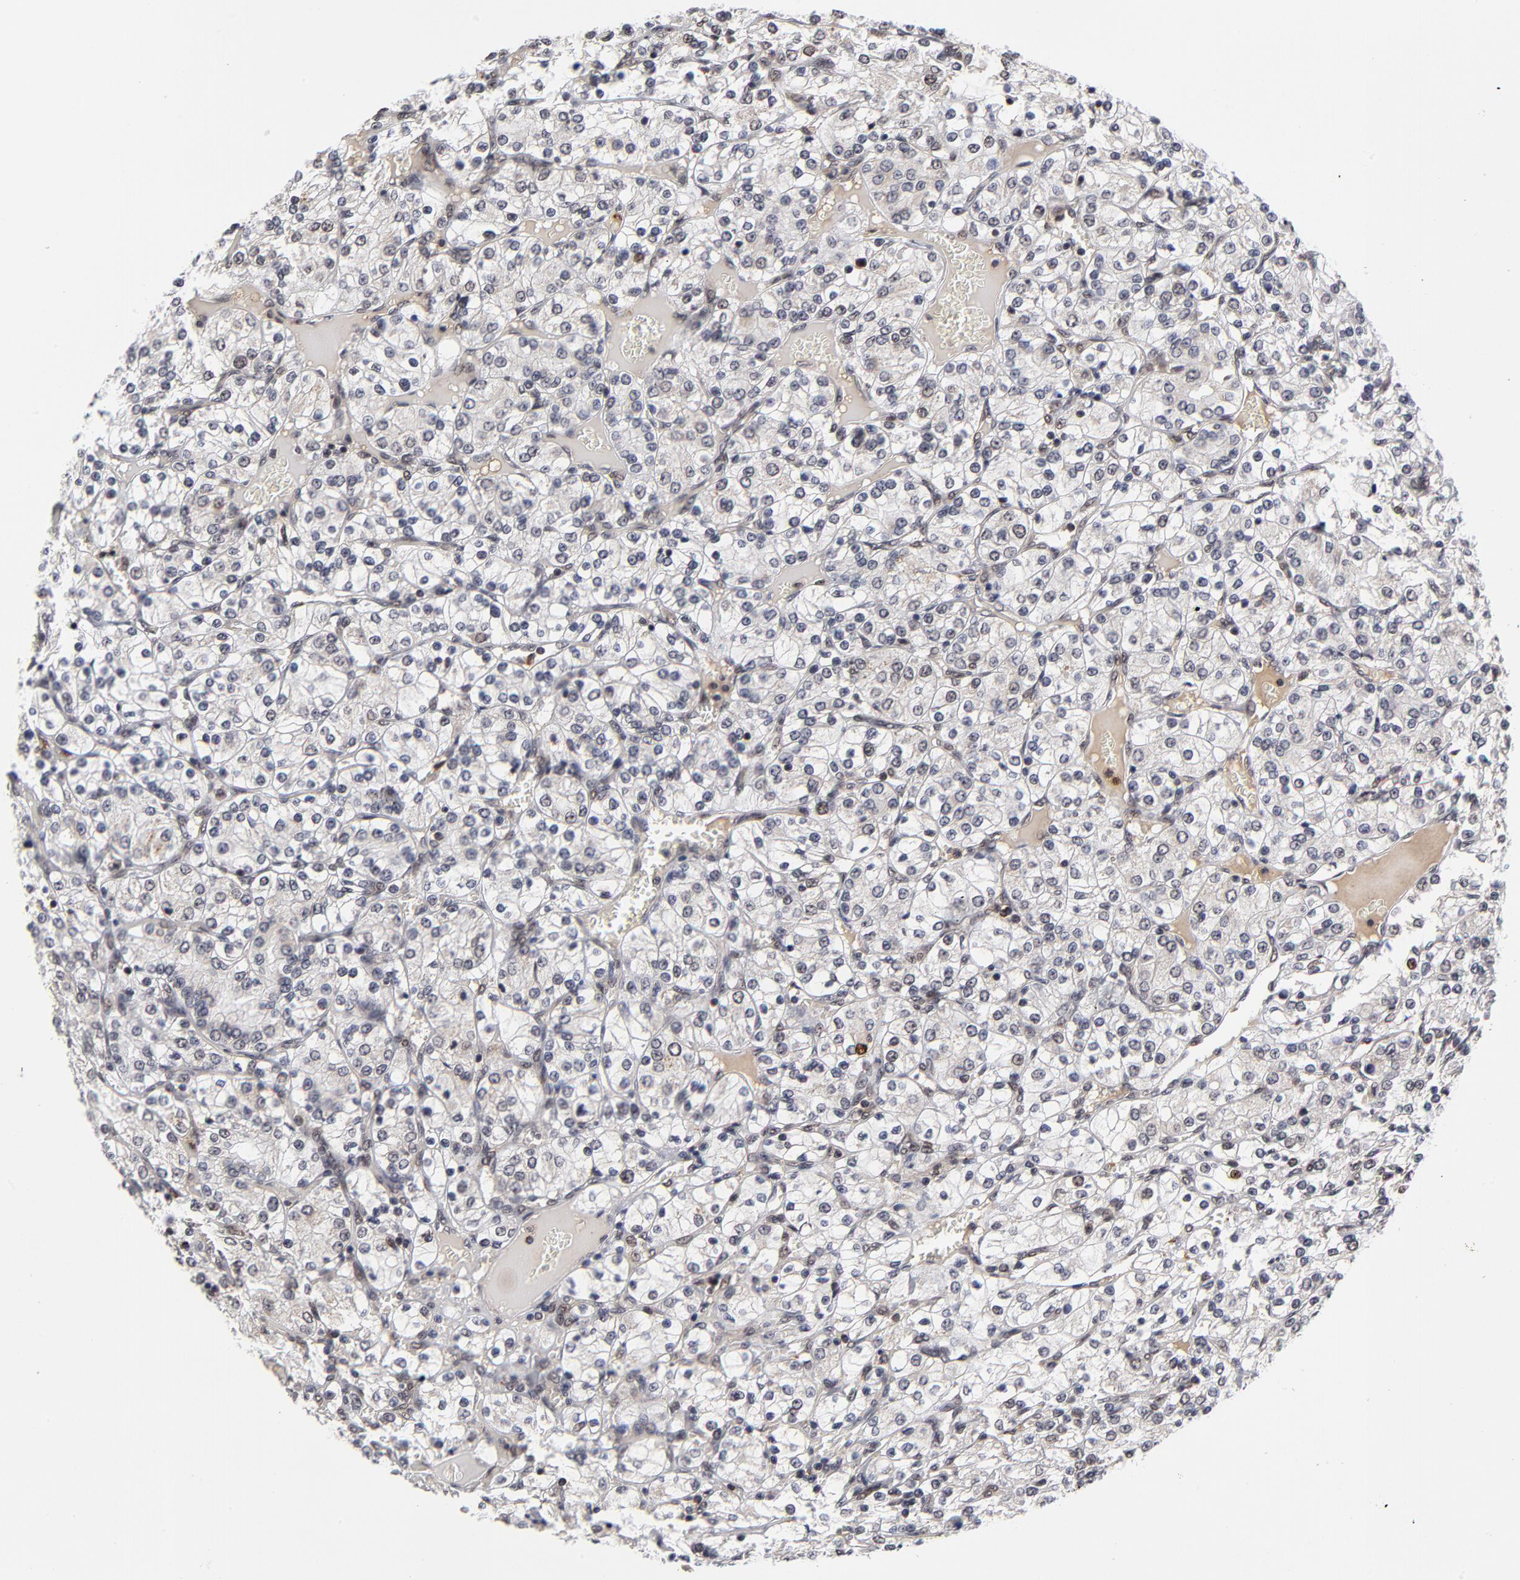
{"staining": {"intensity": "negative", "quantity": "none", "location": "none"}, "tissue": "renal cancer", "cell_type": "Tumor cells", "image_type": "cancer", "snomed": [{"axis": "morphology", "description": "Adenocarcinoma, NOS"}, {"axis": "topography", "description": "Kidney"}], "caption": "Tumor cells show no significant staining in adenocarcinoma (renal). The staining was performed using DAB to visualize the protein expression in brown, while the nuclei were stained in blue with hematoxylin (Magnification: 20x).", "gene": "ZNF419", "patient": {"sex": "female", "age": 62}}